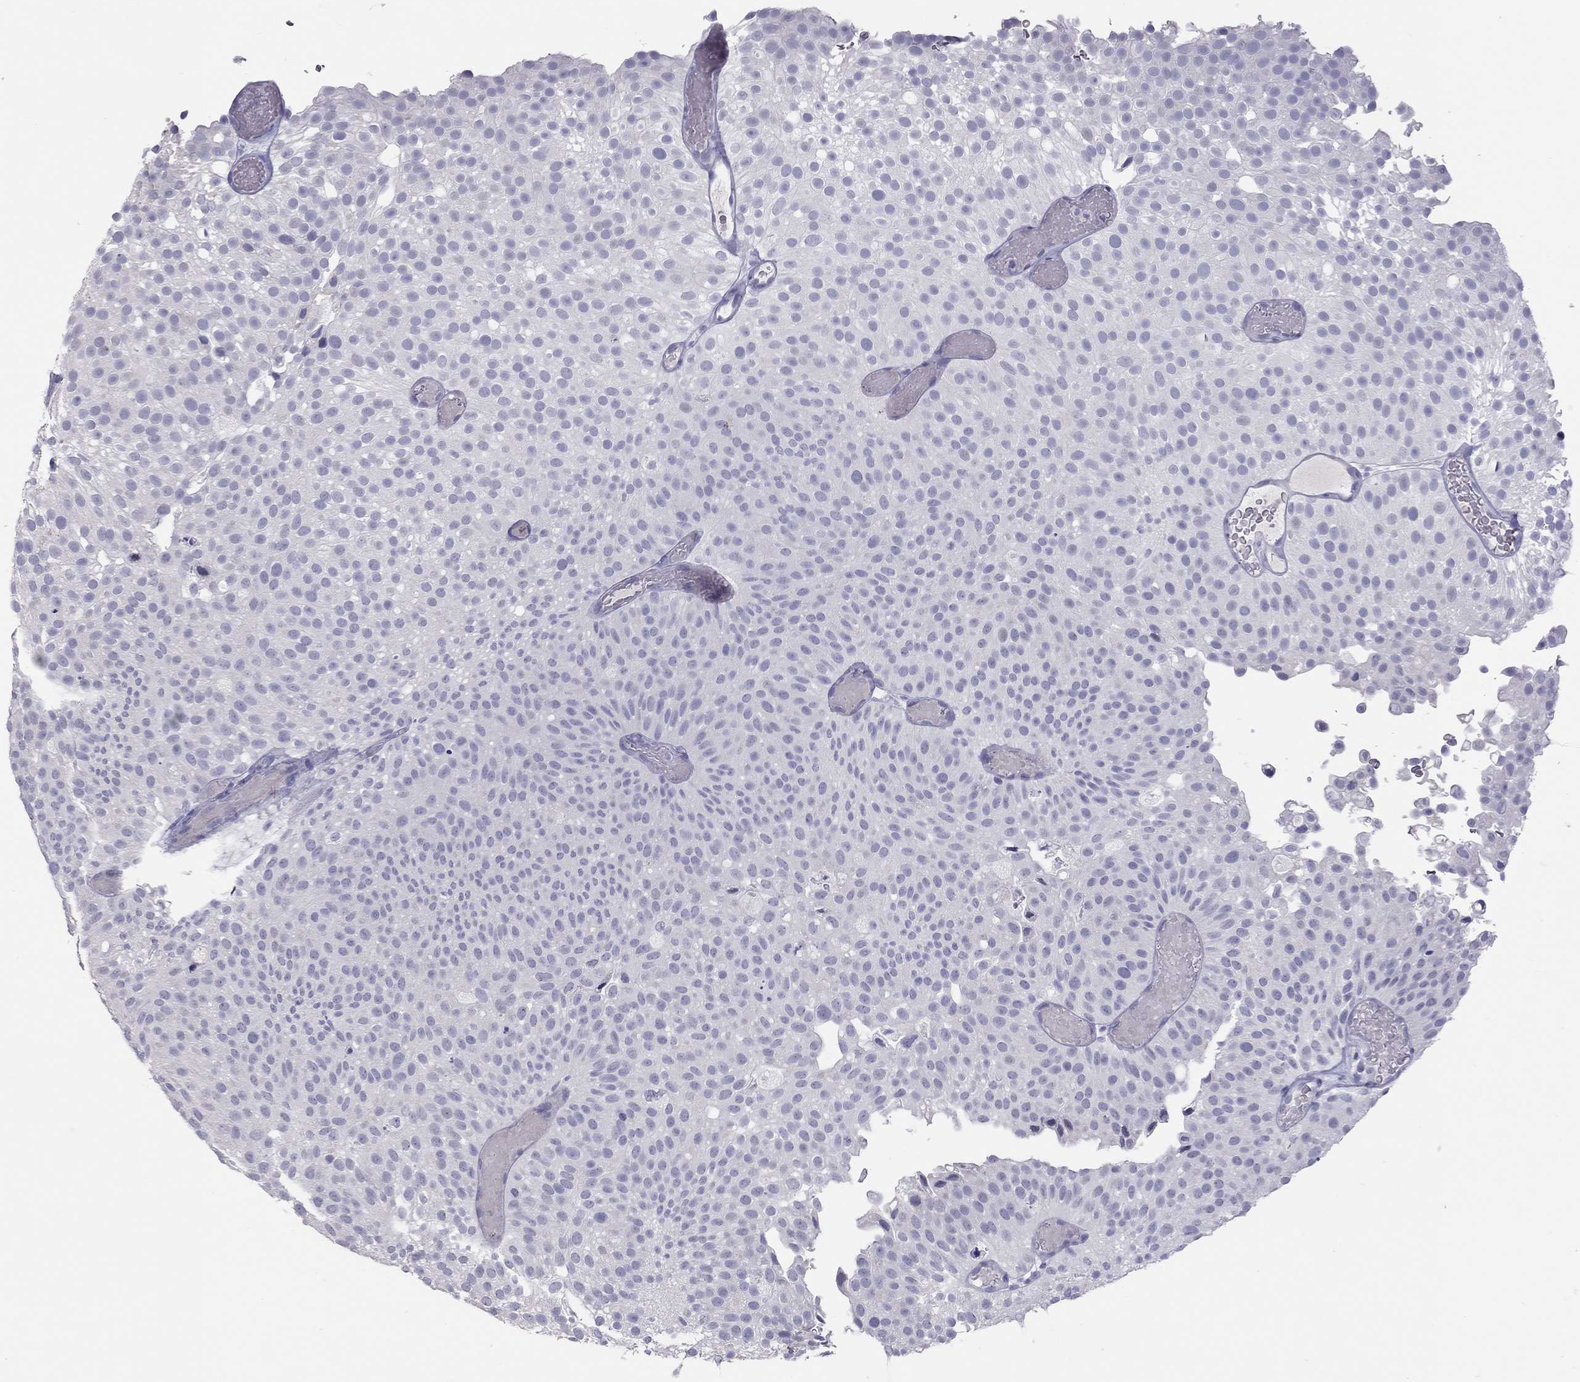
{"staining": {"intensity": "negative", "quantity": "none", "location": "none"}, "tissue": "urothelial cancer", "cell_type": "Tumor cells", "image_type": "cancer", "snomed": [{"axis": "morphology", "description": "Urothelial carcinoma, Low grade"}, {"axis": "topography", "description": "Urinary bladder"}], "caption": "An immunohistochemistry (IHC) image of low-grade urothelial carcinoma is shown. There is no staining in tumor cells of low-grade urothelial carcinoma.", "gene": "MUC16", "patient": {"sex": "male", "age": 78}}